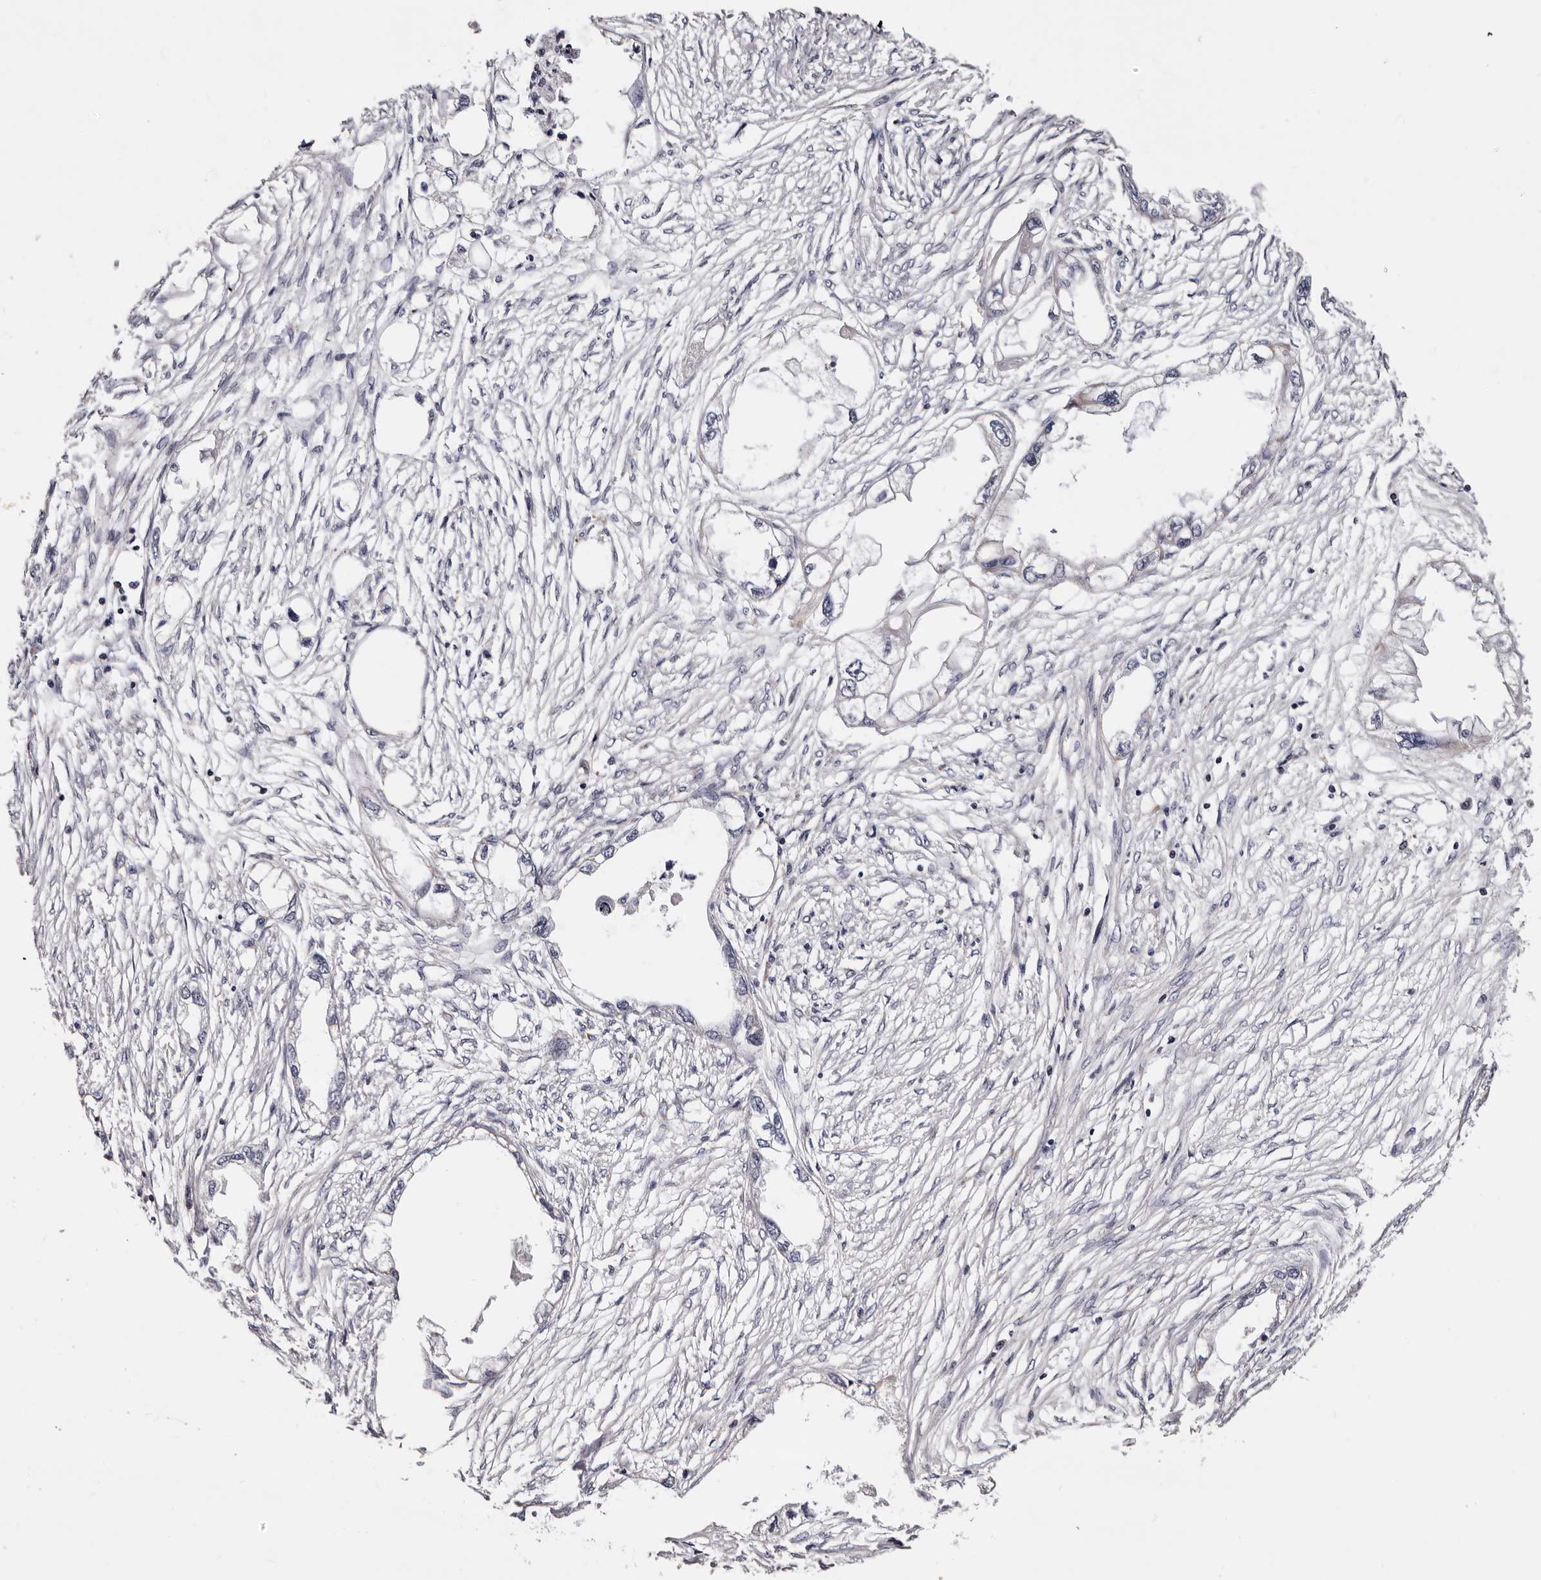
{"staining": {"intensity": "negative", "quantity": "none", "location": "none"}, "tissue": "endometrial cancer", "cell_type": "Tumor cells", "image_type": "cancer", "snomed": [{"axis": "morphology", "description": "Adenocarcinoma, NOS"}, {"axis": "morphology", "description": "Adenocarcinoma, metastatic, NOS"}, {"axis": "topography", "description": "Adipose tissue"}, {"axis": "topography", "description": "Endometrium"}], "caption": "Endometrial cancer (metastatic adenocarcinoma) was stained to show a protein in brown. There is no significant staining in tumor cells.", "gene": "TAF4B", "patient": {"sex": "female", "age": 67}}